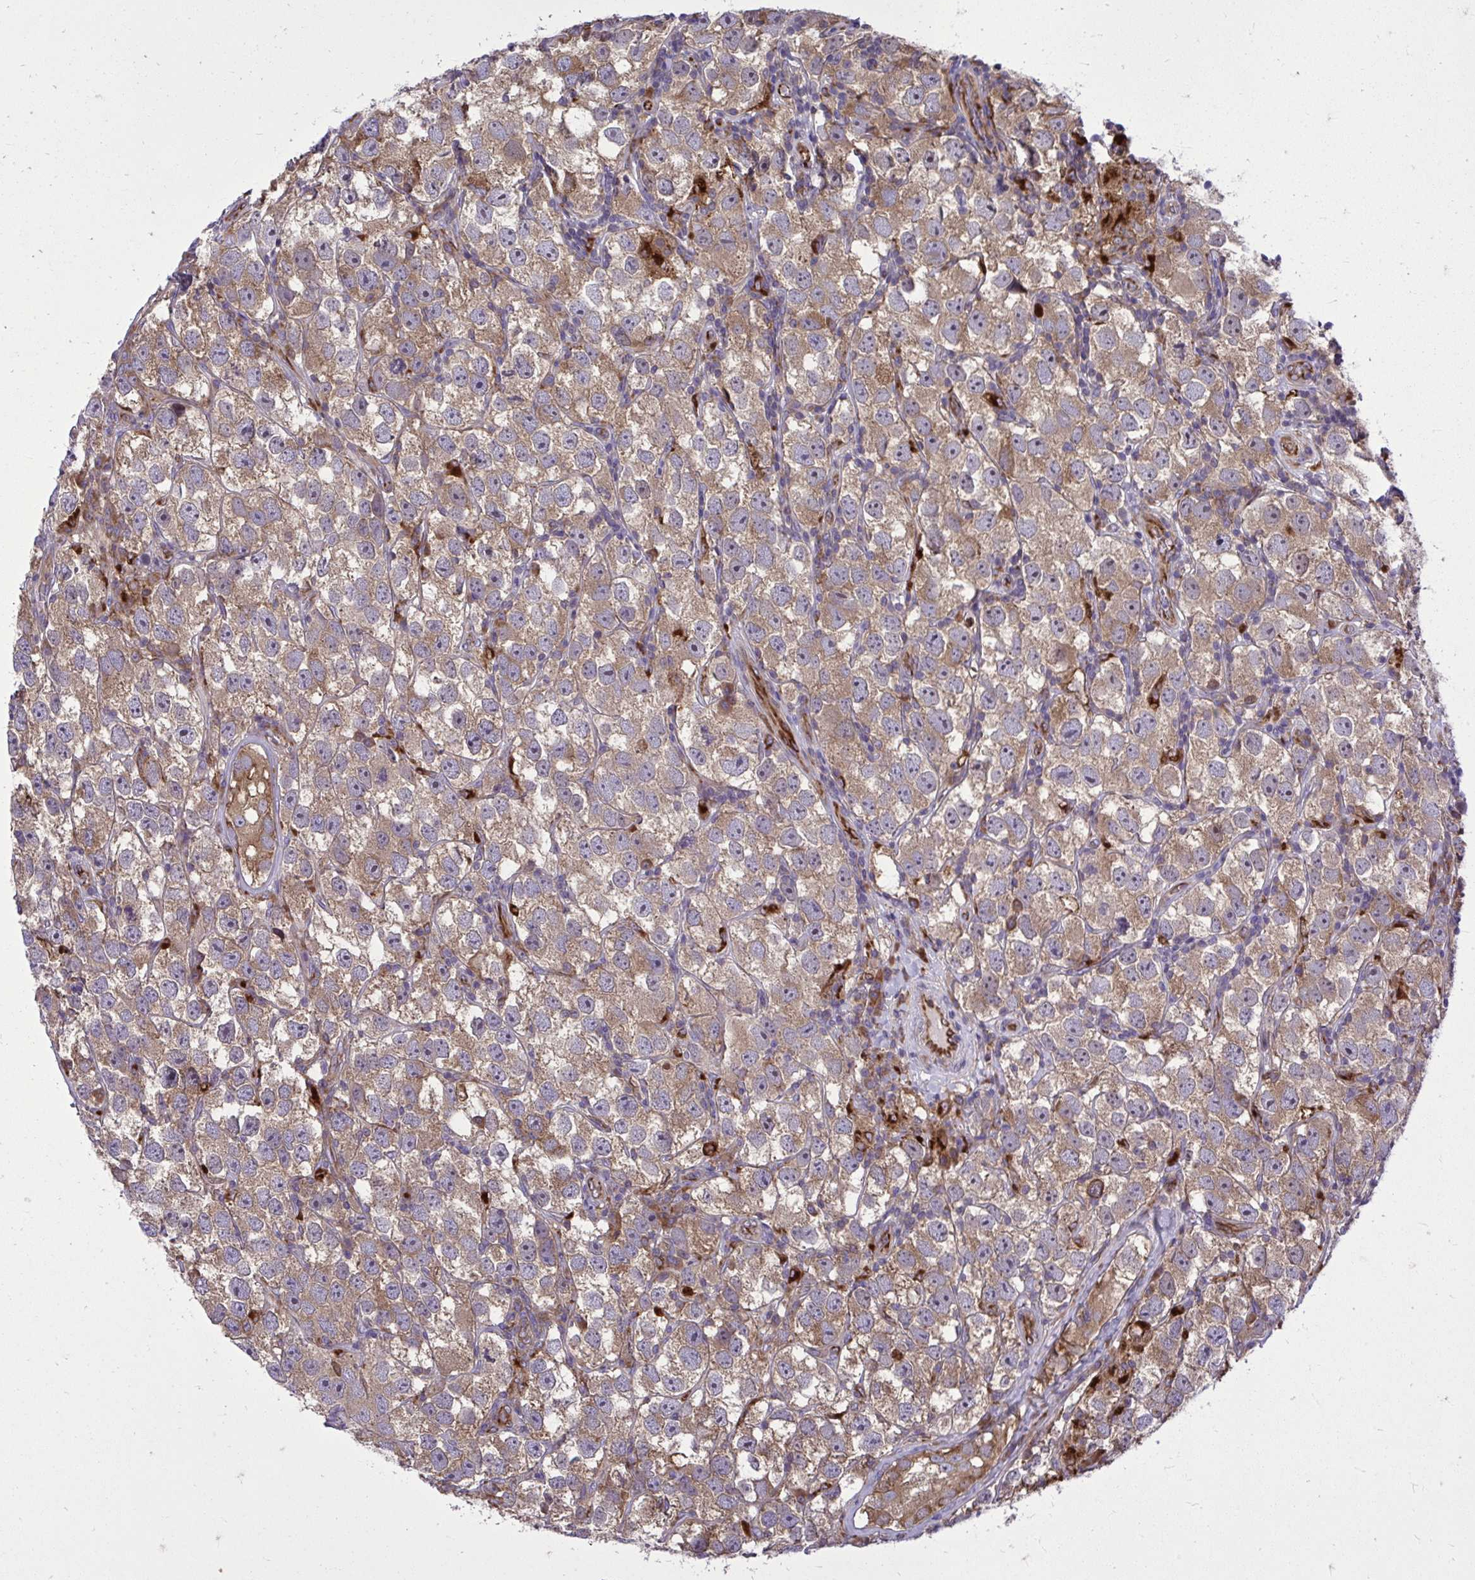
{"staining": {"intensity": "weak", "quantity": ">75%", "location": "cytoplasmic/membranous"}, "tissue": "testis cancer", "cell_type": "Tumor cells", "image_type": "cancer", "snomed": [{"axis": "morphology", "description": "Seminoma, NOS"}, {"axis": "topography", "description": "Testis"}], "caption": "This micrograph shows immunohistochemistry staining of human testis cancer (seminoma), with low weak cytoplasmic/membranous expression in about >75% of tumor cells.", "gene": "PAIP2", "patient": {"sex": "male", "age": 26}}